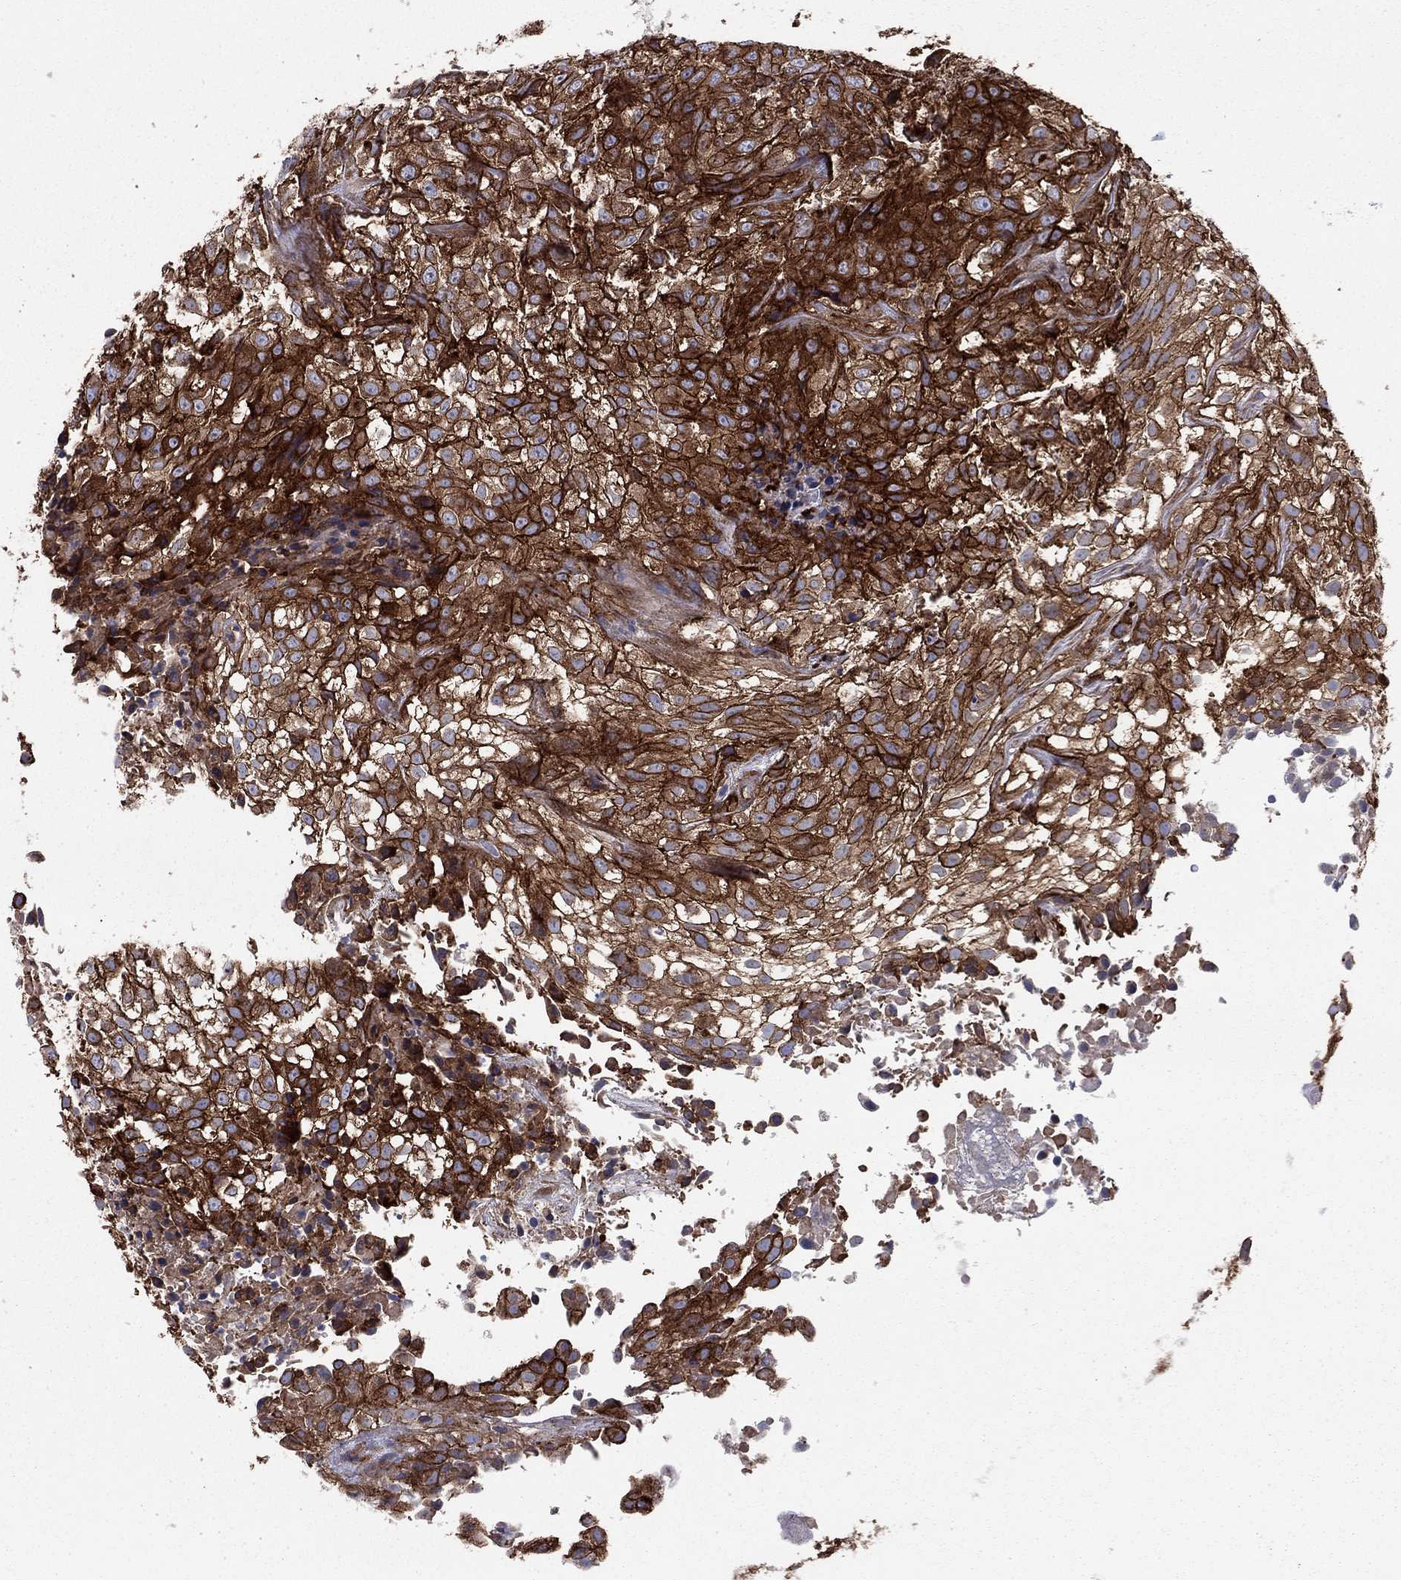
{"staining": {"intensity": "strong", "quantity": ">75%", "location": "cytoplasmic/membranous"}, "tissue": "urothelial cancer", "cell_type": "Tumor cells", "image_type": "cancer", "snomed": [{"axis": "morphology", "description": "Urothelial carcinoma, High grade"}, {"axis": "topography", "description": "Urinary bladder"}], "caption": "A histopathology image of human urothelial cancer stained for a protein exhibits strong cytoplasmic/membranous brown staining in tumor cells. Nuclei are stained in blue.", "gene": "EHBP1L1", "patient": {"sex": "male", "age": 56}}